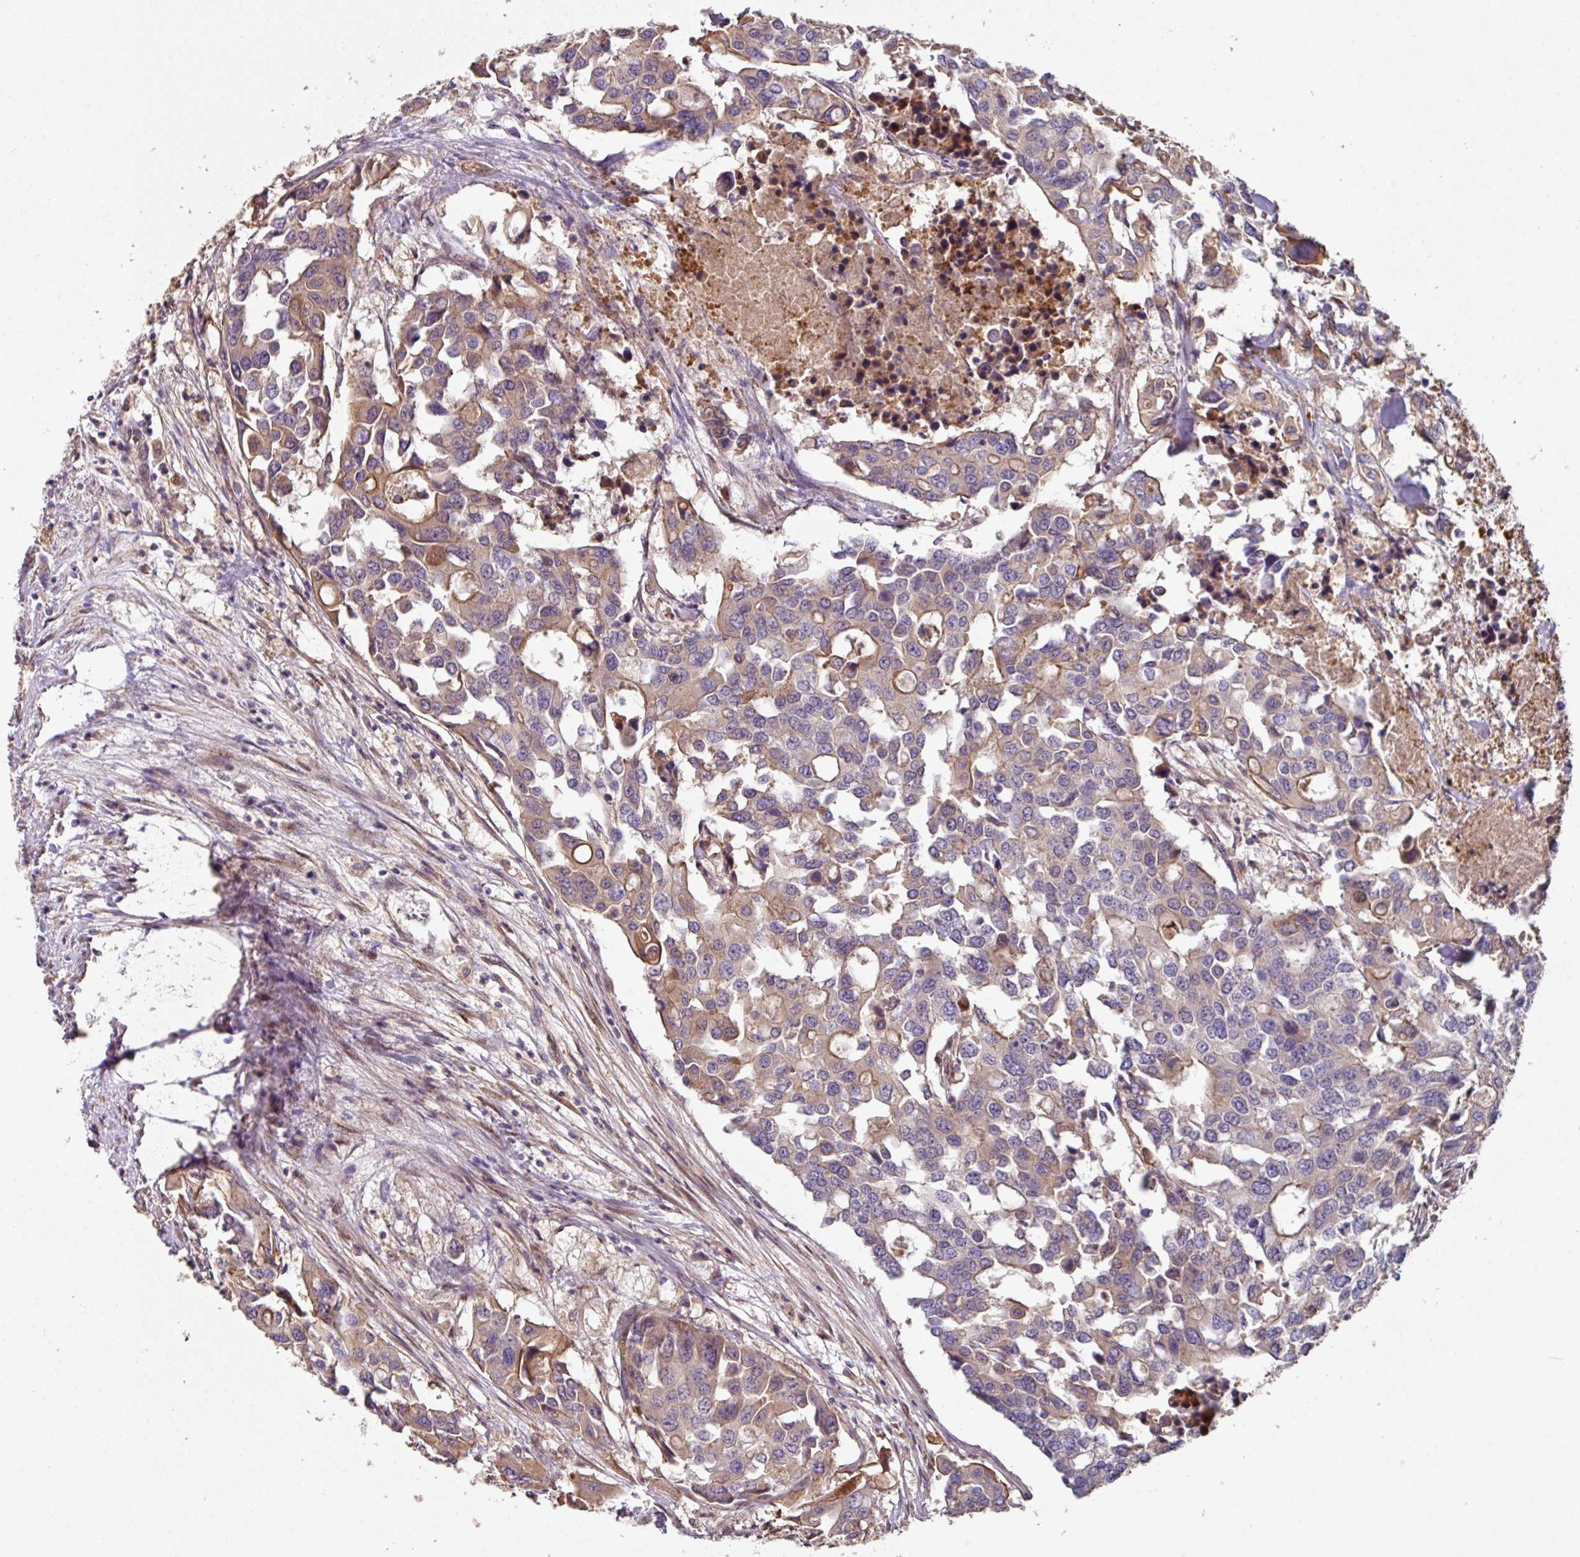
{"staining": {"intensity": "moderate", "quantity": "<25%", "location": "cytoplasmic/membranous"}, "tissue": "colorectal cancer", "cell_type": "Tumor cells", "image_type": "cancer", "snomed": [{"axis": "morphology", "description": "Adenocarcinoma, NOS"}, {"axis": "topography", "description": "Colon"}], "caption": "DAB (3,3'-diaminobenzidine) immunohistochemical staining of human colorectal cancer (adenocarcinoma) demonstrates moderate cytoplasmic/membranous protein staining in about <25% of tumor cells.", "gene": "C4orf48", "patient": {"sex": "male", "age": 77}}